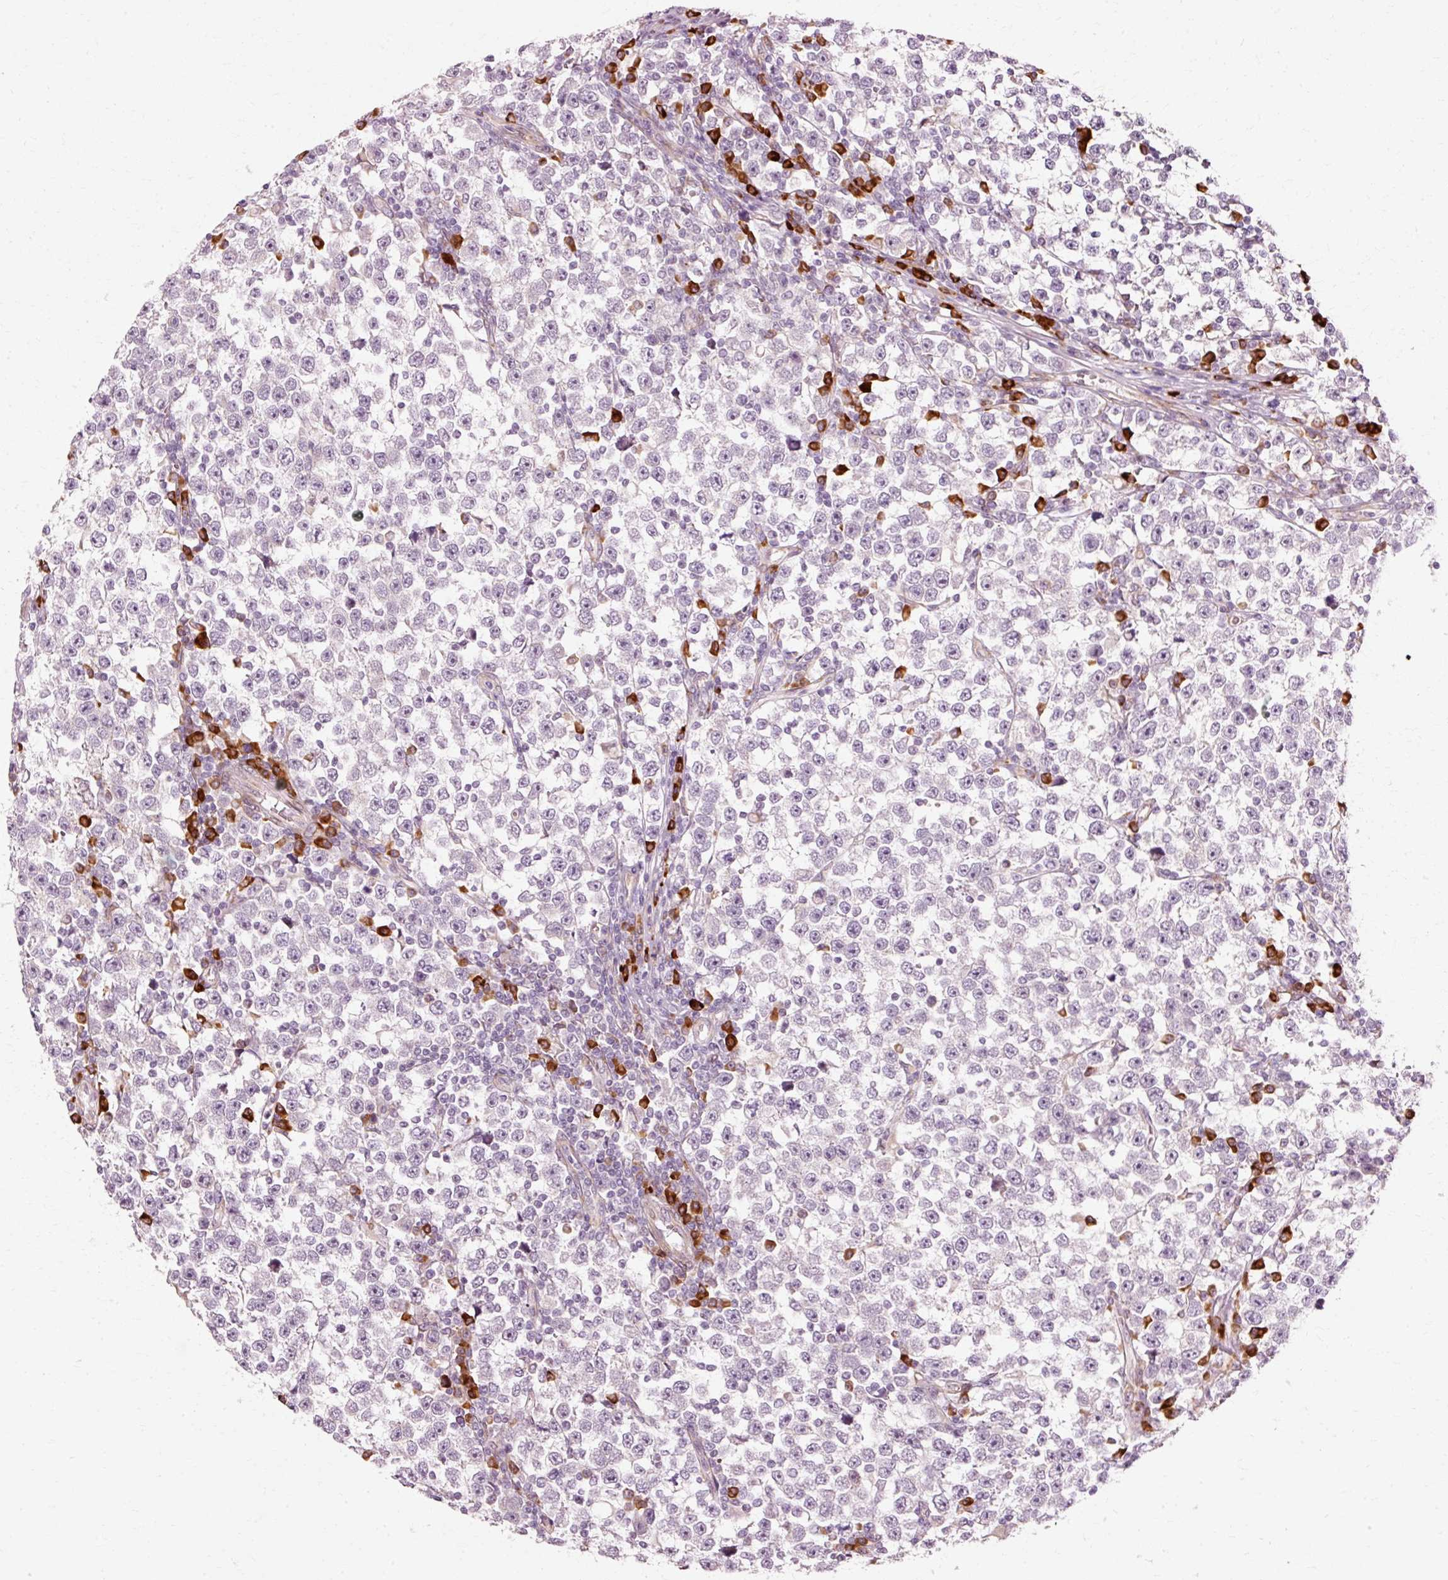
{"staining": {"intensity": "negative", "quantity": "none", "location": "none"}, "tissue": "testis cancer", "cell_type": "Tumor cells", "image_type": "cancer", "snomed": [{"axis": "morphology", "description": "Normal tissue, NOS"}, {"axis": "morphology", "description": "Seminoma, NOS"}, {"axis": "topography", "description": "Testis"}], "caption": "Image shows no significant protein staining in tumor cells of testis cancer (seminoma).", "gene": "RGPD5", "patient": {"sex": "male", "age": 43}}